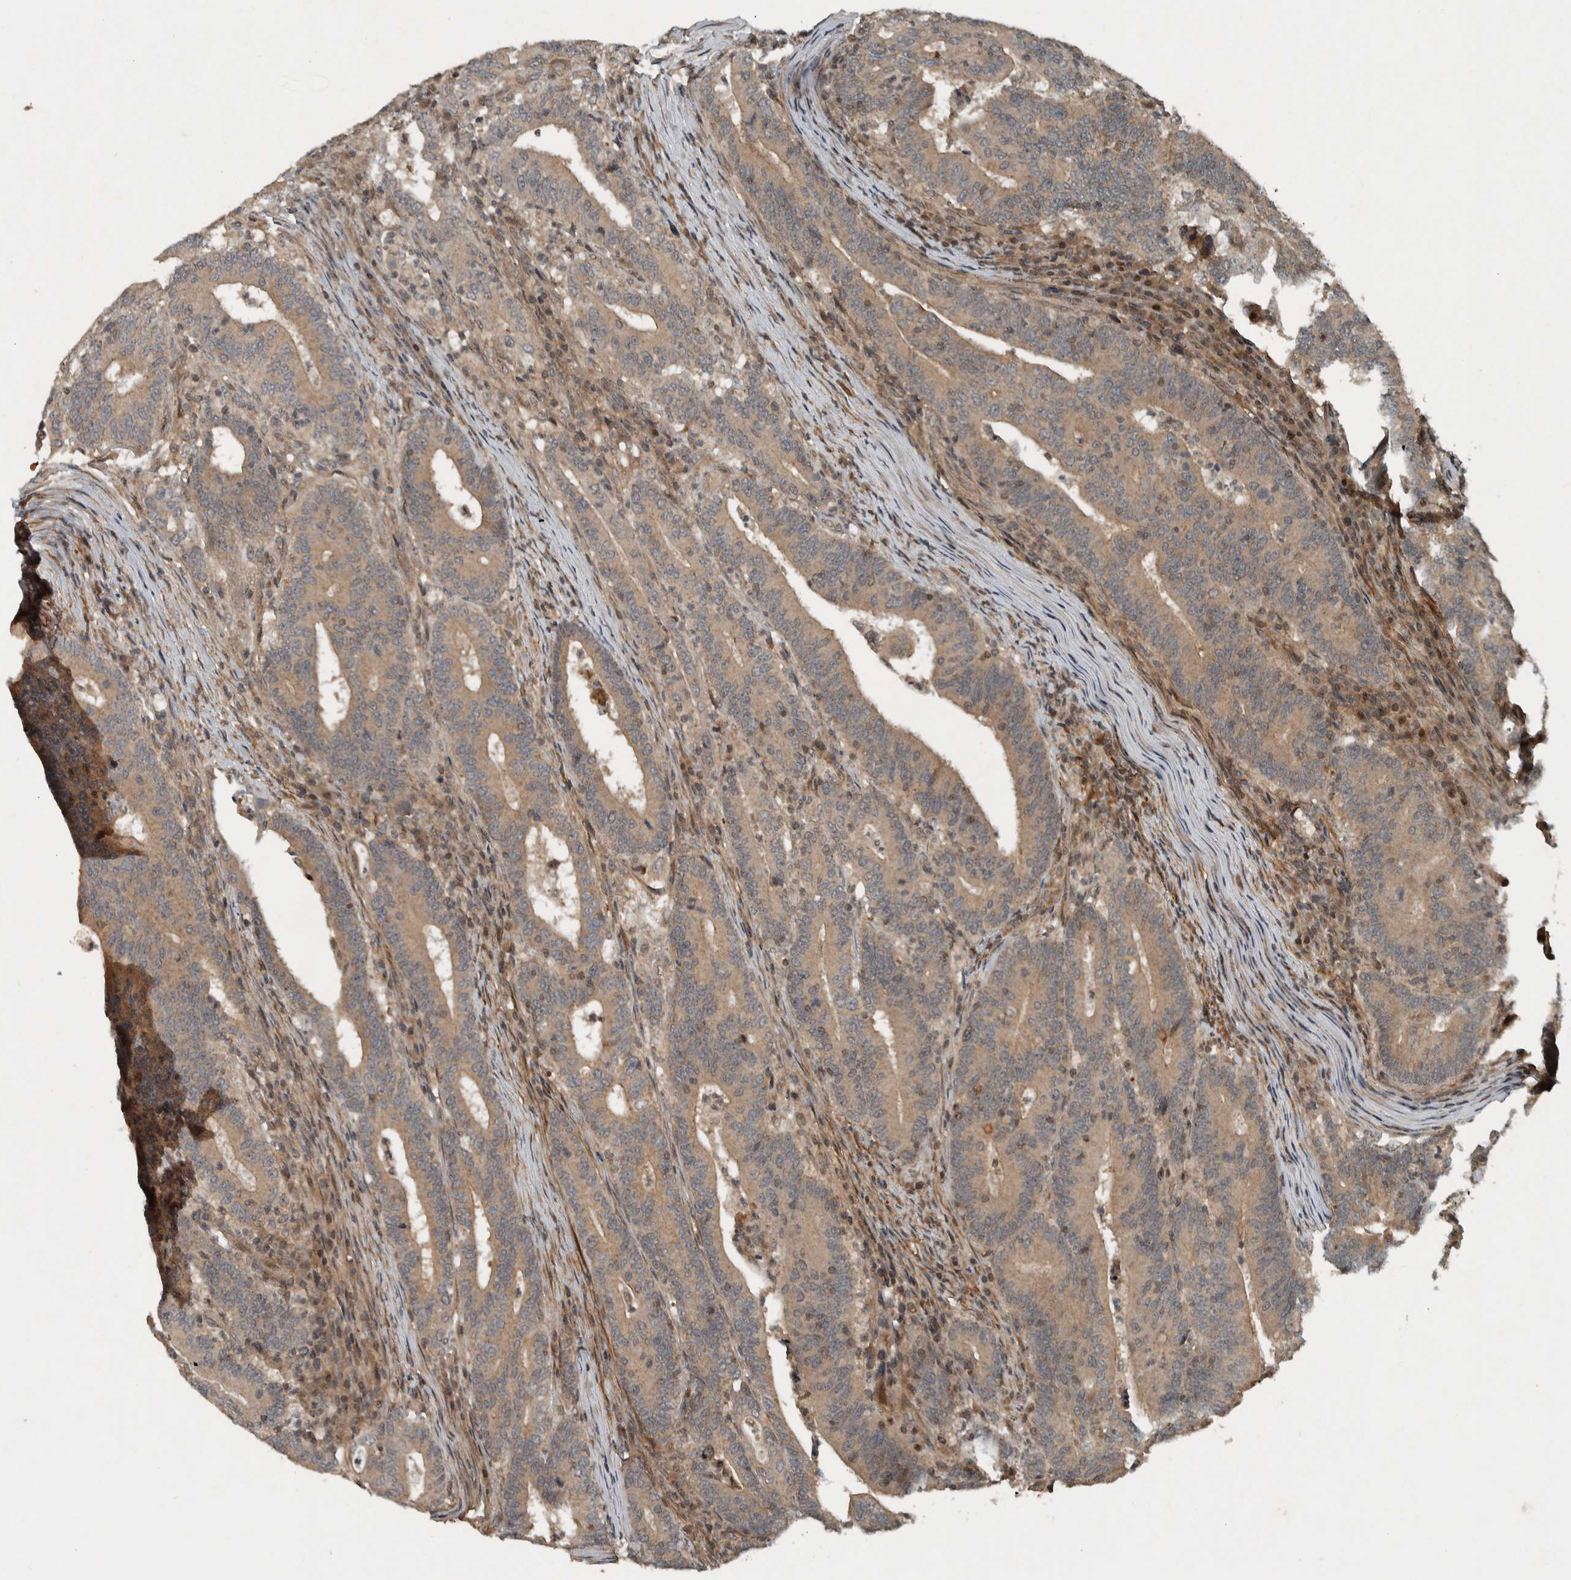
{"staining": {"intensity": "moderate", "quantity": ">75%", "location": "cytoplasmic/membranous"}, "tissue": "colorectal cancer", "cell_type": "Tumor cells", "image_type": "cancer", "snomed": [{"axis": "morphology", "description": "Adenocarcinoma, NOS"}, {"axis": "topography", "description": "Colon"}], "caption": "About >75% of tumor cells in colorectal cancer show moderate cytoplasmic/membranous protein staining as visualized by brown immunohistochemical staining.", "gene": "KIFAP3", "patient": {"sex": "female", "age": 66}}